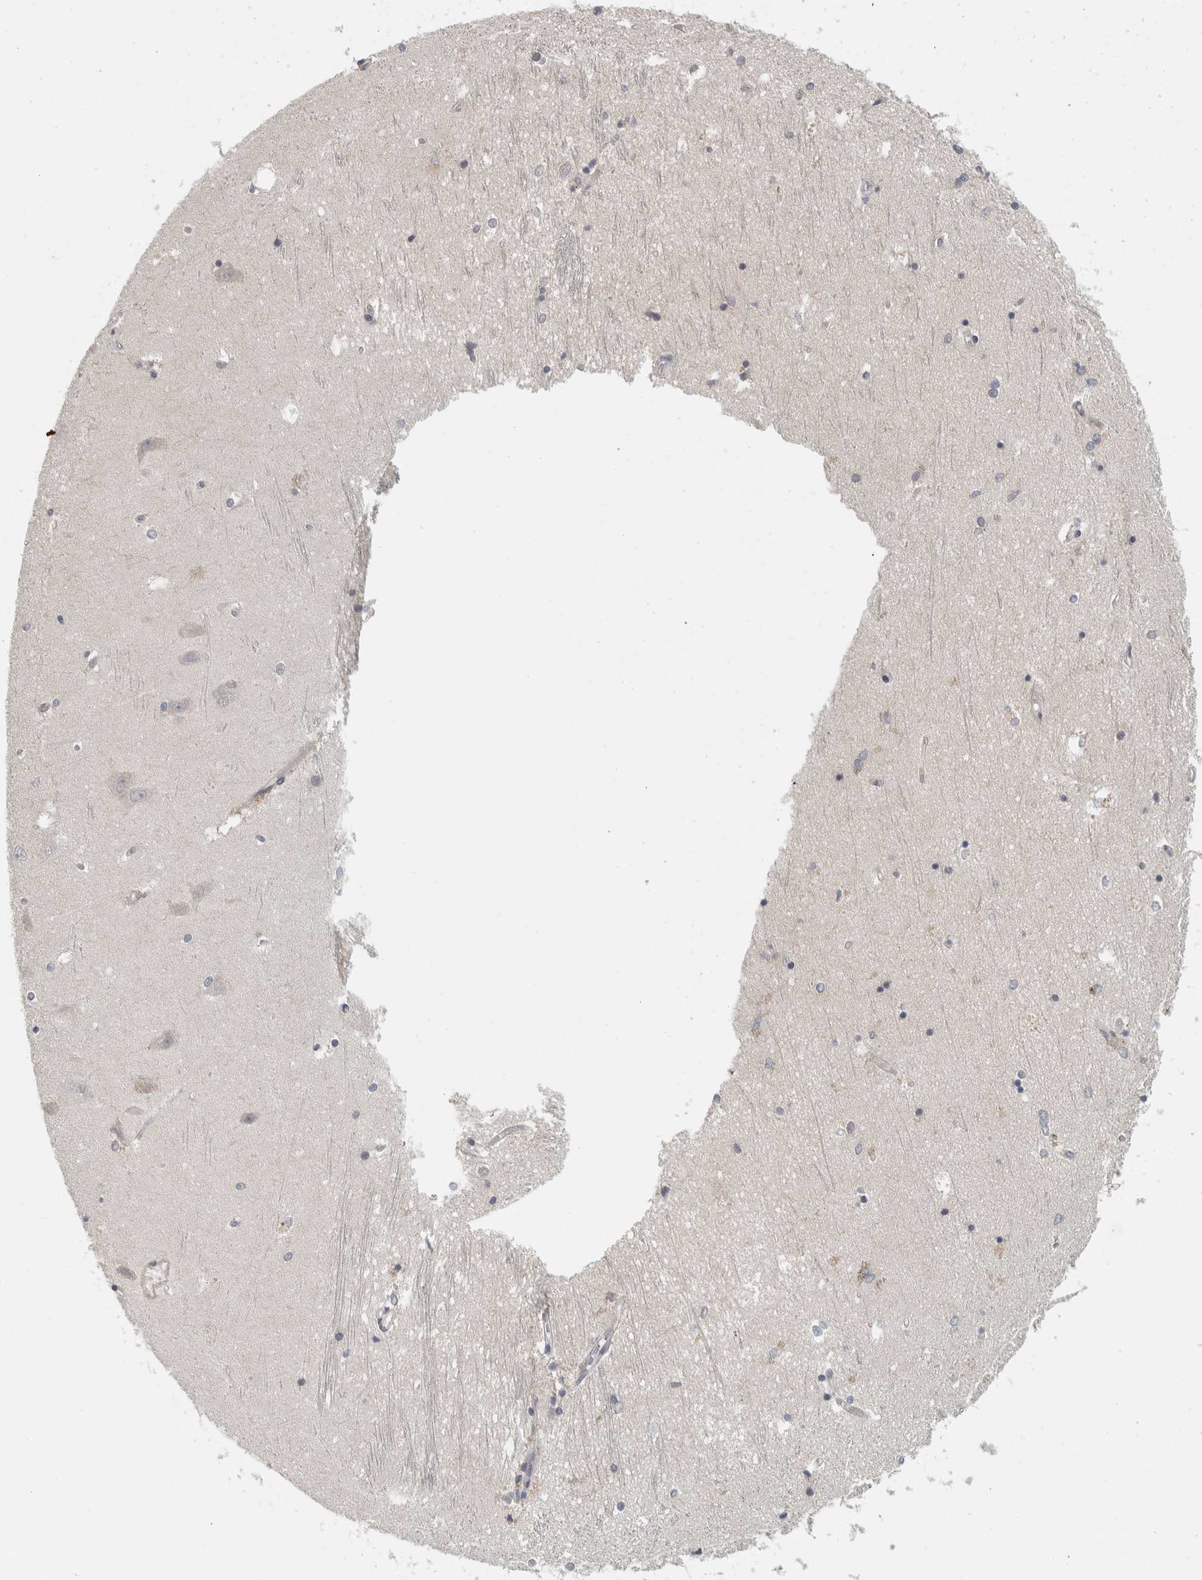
{"staining": {"intensity": "negative", "quantity": "none", "location": "none"}, "tissue": "hippocampus", "cell_type": "Glial cells", "image_type": "normal", "snomed": [{"axis": "morphology", "description": "Normal tissue, NOS"}, {"axis": "topography", "description": "Hippocampus"}], "caption": "A high-resolution micrograph shows immunohistochemistry staining of benign hippocampus, which exhibits no significant expression in glial cells. (Stains: DAB (3,3'-diaminobenzidine) IHC with hematoxylin counter stain, Microscopy: brightfield microscopy at high magnification).", "gene": "AFP", "patient": {"sex": "male", "age": 45}}